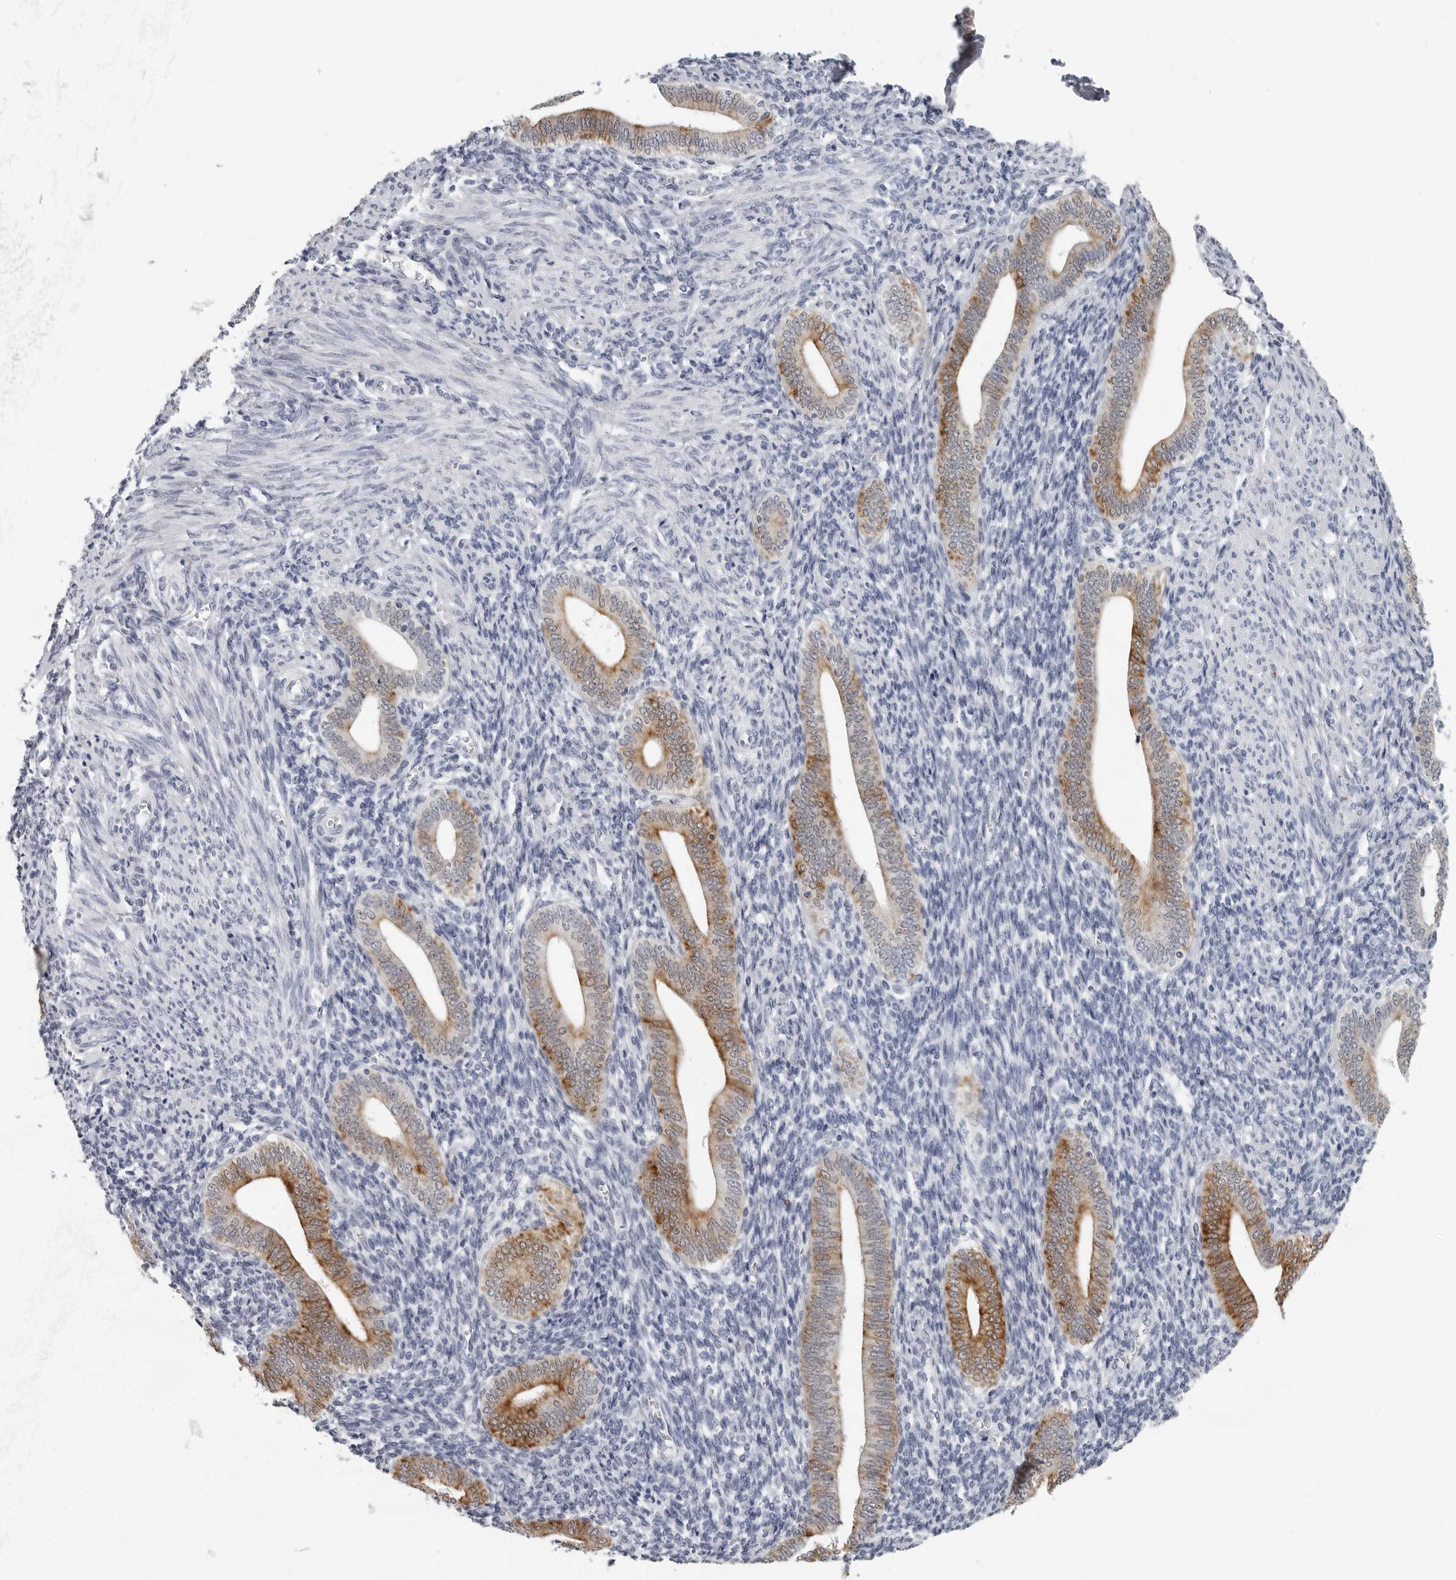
{"staining": {"intensity": "negative", "quantity": "none", "location": "none"}, "tissue": "endometrium", "cell_type": "Cells in endometrial stroma", "image_type": "normal", "snomed": [{"axis": "morphology", "description": "Normal tissue, NOS"}, {"axis": "topography", "description": "Uterus"}, {"axis": "topography", "description": "Endometrium"}], "caption": "Immunohistochemistry of unremarkable human endometrium displays no positivity in cells in endometrial stroma.", "gene": "CCDC28B", "patient": {"sex": "female", "age": 33}}